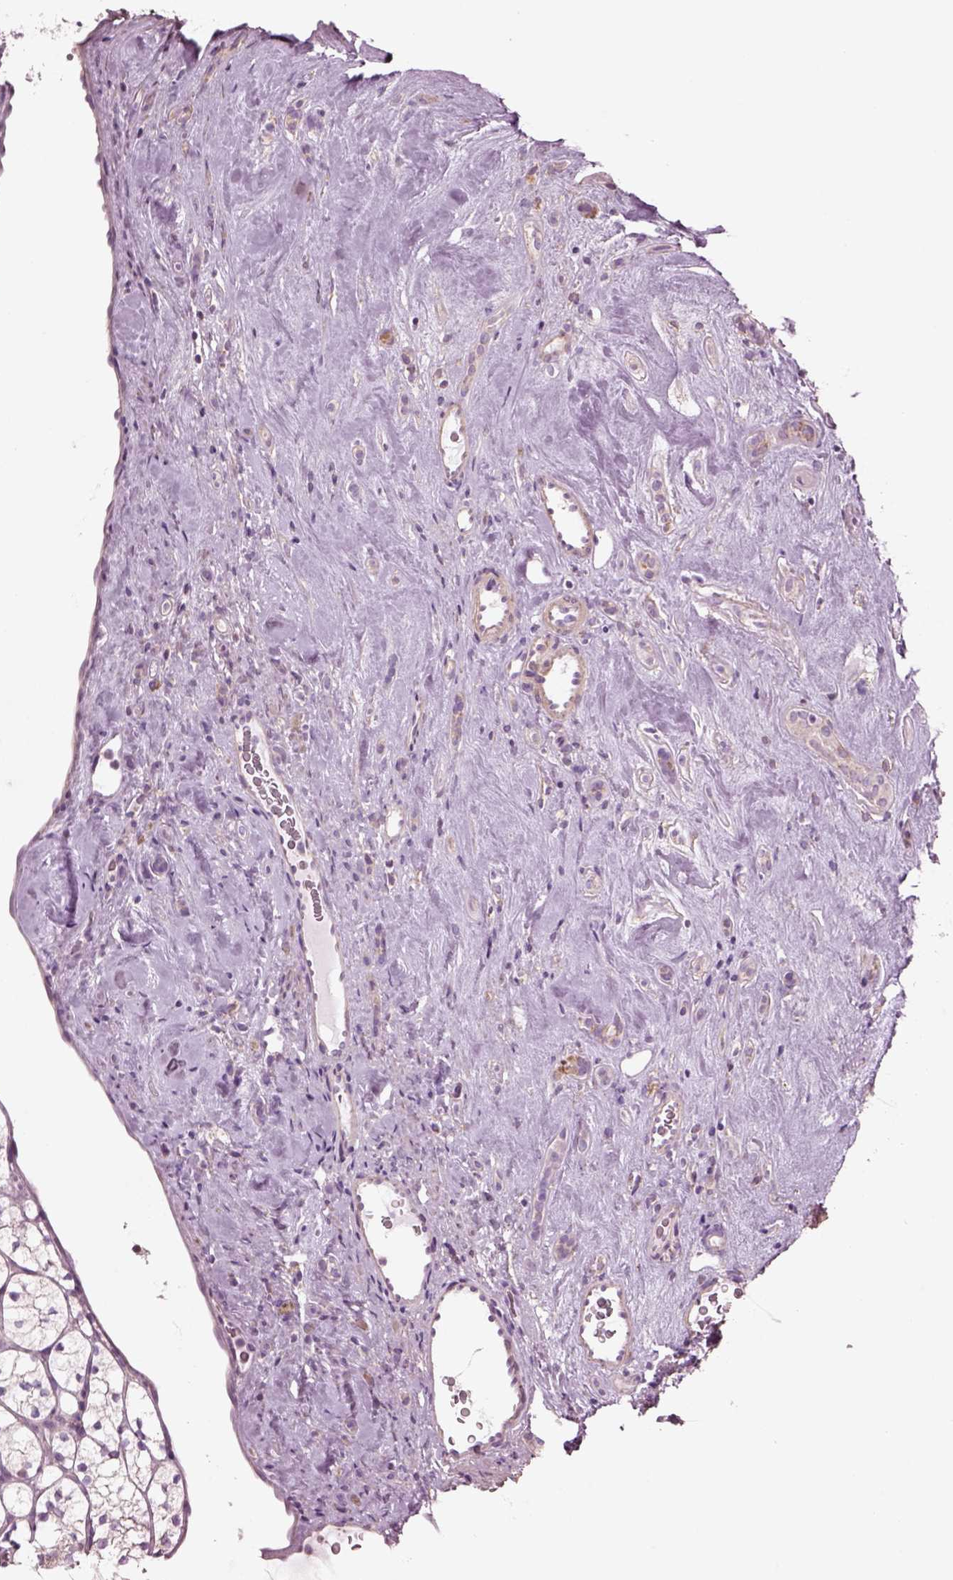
{"staining": {"intensity": "negative", "quantity": "none", "location": "none"}, "tissue": "renal cancer", "cell_type": "Tumor cells", "image_type": "cancer", "snomed": [{"axis": "morphology", "description": "Adenocarcinoma, NOS"}, {"axis": "topography", "description": "Kidney"}], "caption": "This photomicrograph is of renal adenocarcinoma stained with immunohistochemistry (IHC) to label a protein in brown with the nuclei are counter-stained blue. There is no staining in tumor cells.", "gene": "SPATA7", "patient": {"sex": "female", "age": 89}}